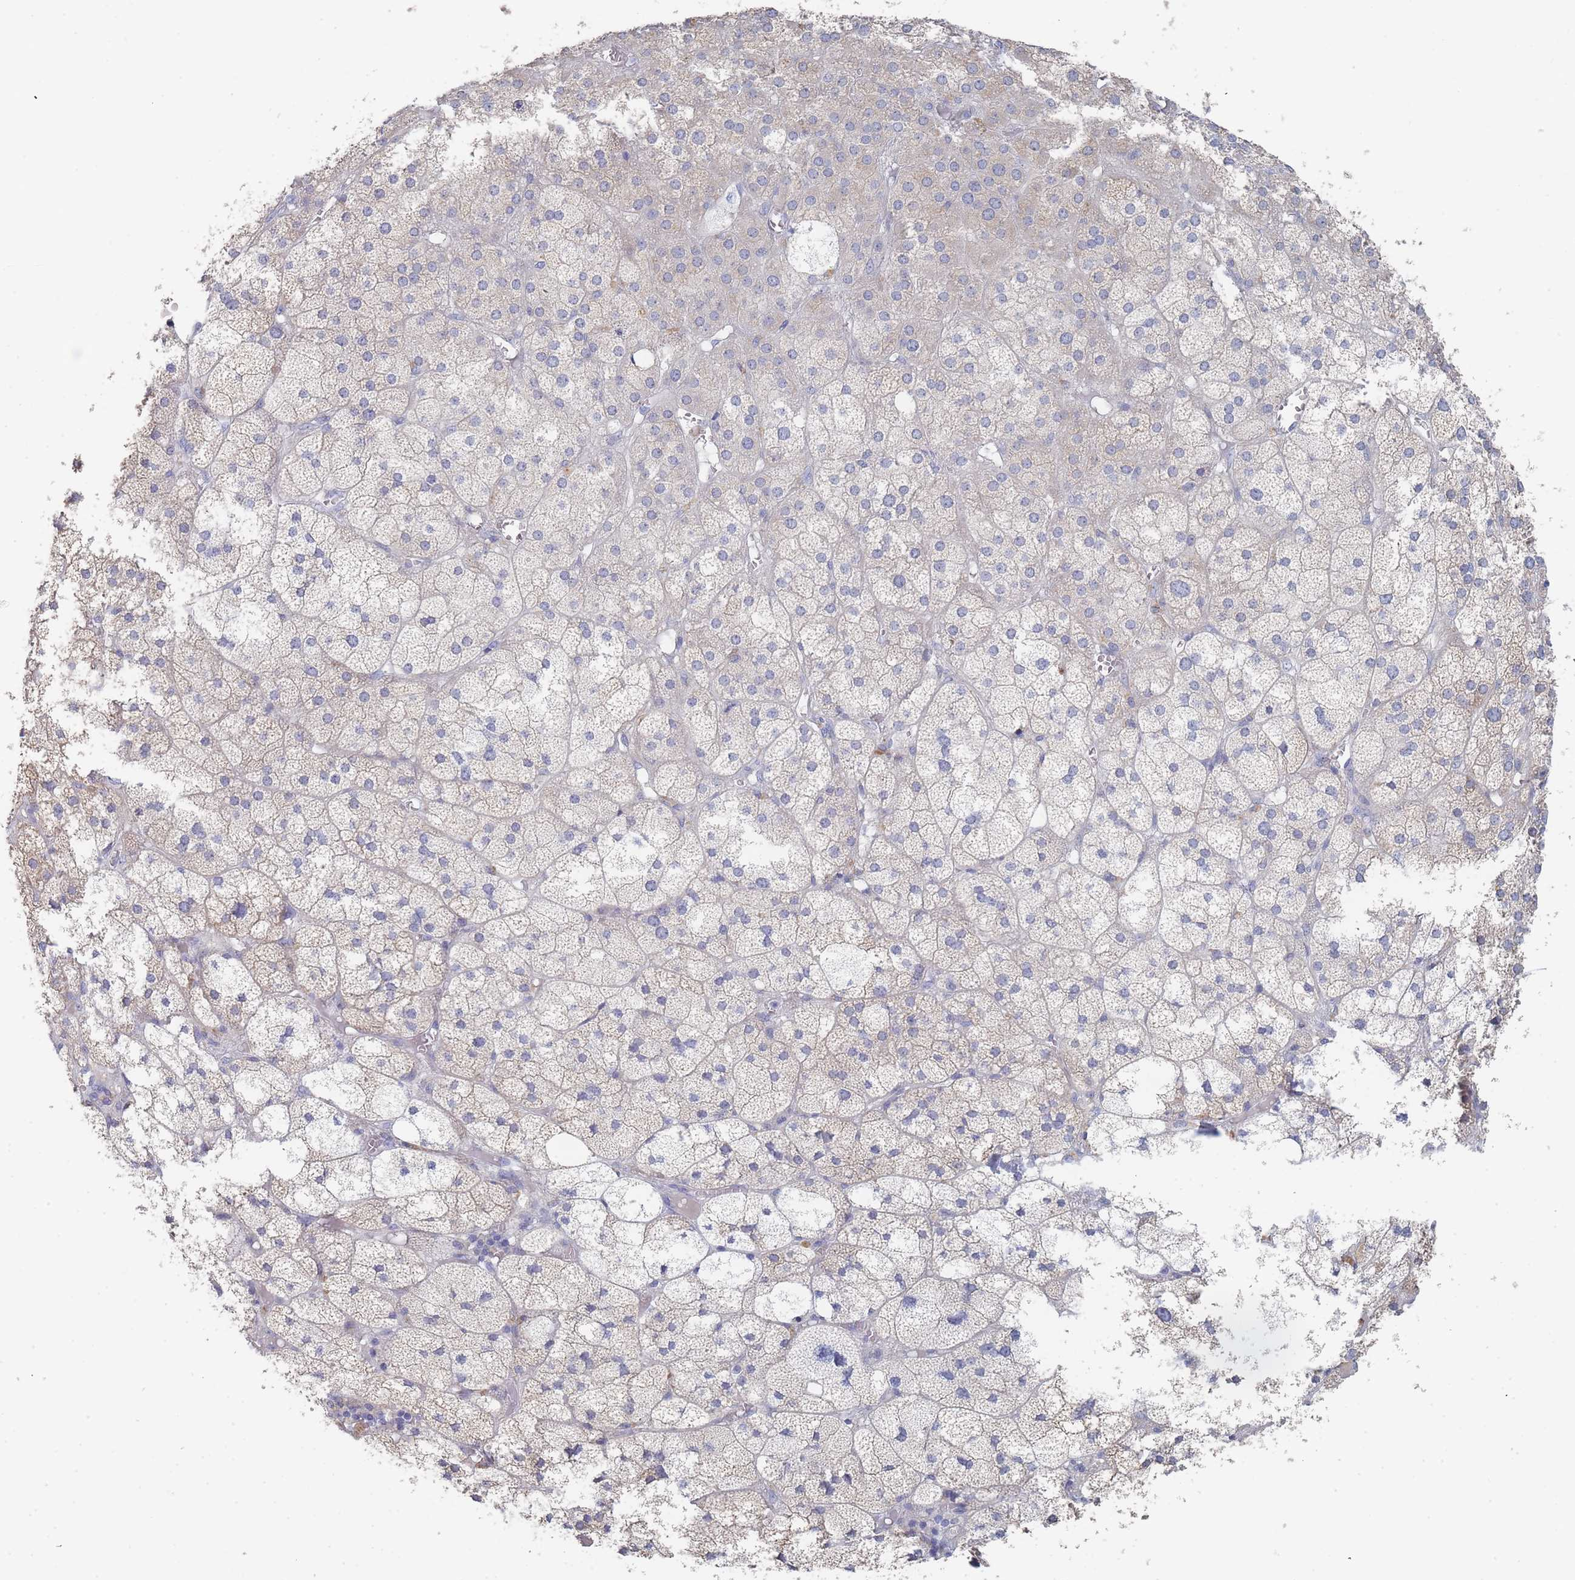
{"staining": {"intensity": "weak", "quantity": "<25%", "location": "cytoplasmic/membranous"}, "tissue": "adrenal gland", "cell_type": "Glandular cells", "image_type": "normal", "snomed": [{"axis": "morphology", "description": "Normal tissue, NOS"}, {"axis": "topography", "description": "Adrenal gland"}], "caption": "Immunohistochemistry histopathology image of normal adrenal gland stained for a protein (brown), which demonstrates no positivity in glandular cells. (Stains: DAB immunohistochemistry with hematoxylin counter stain, Microscopy: brightfield microscopy at high magnification).", "gene": "ACAD11", "patient": {"sex": "female", "age": 61}}